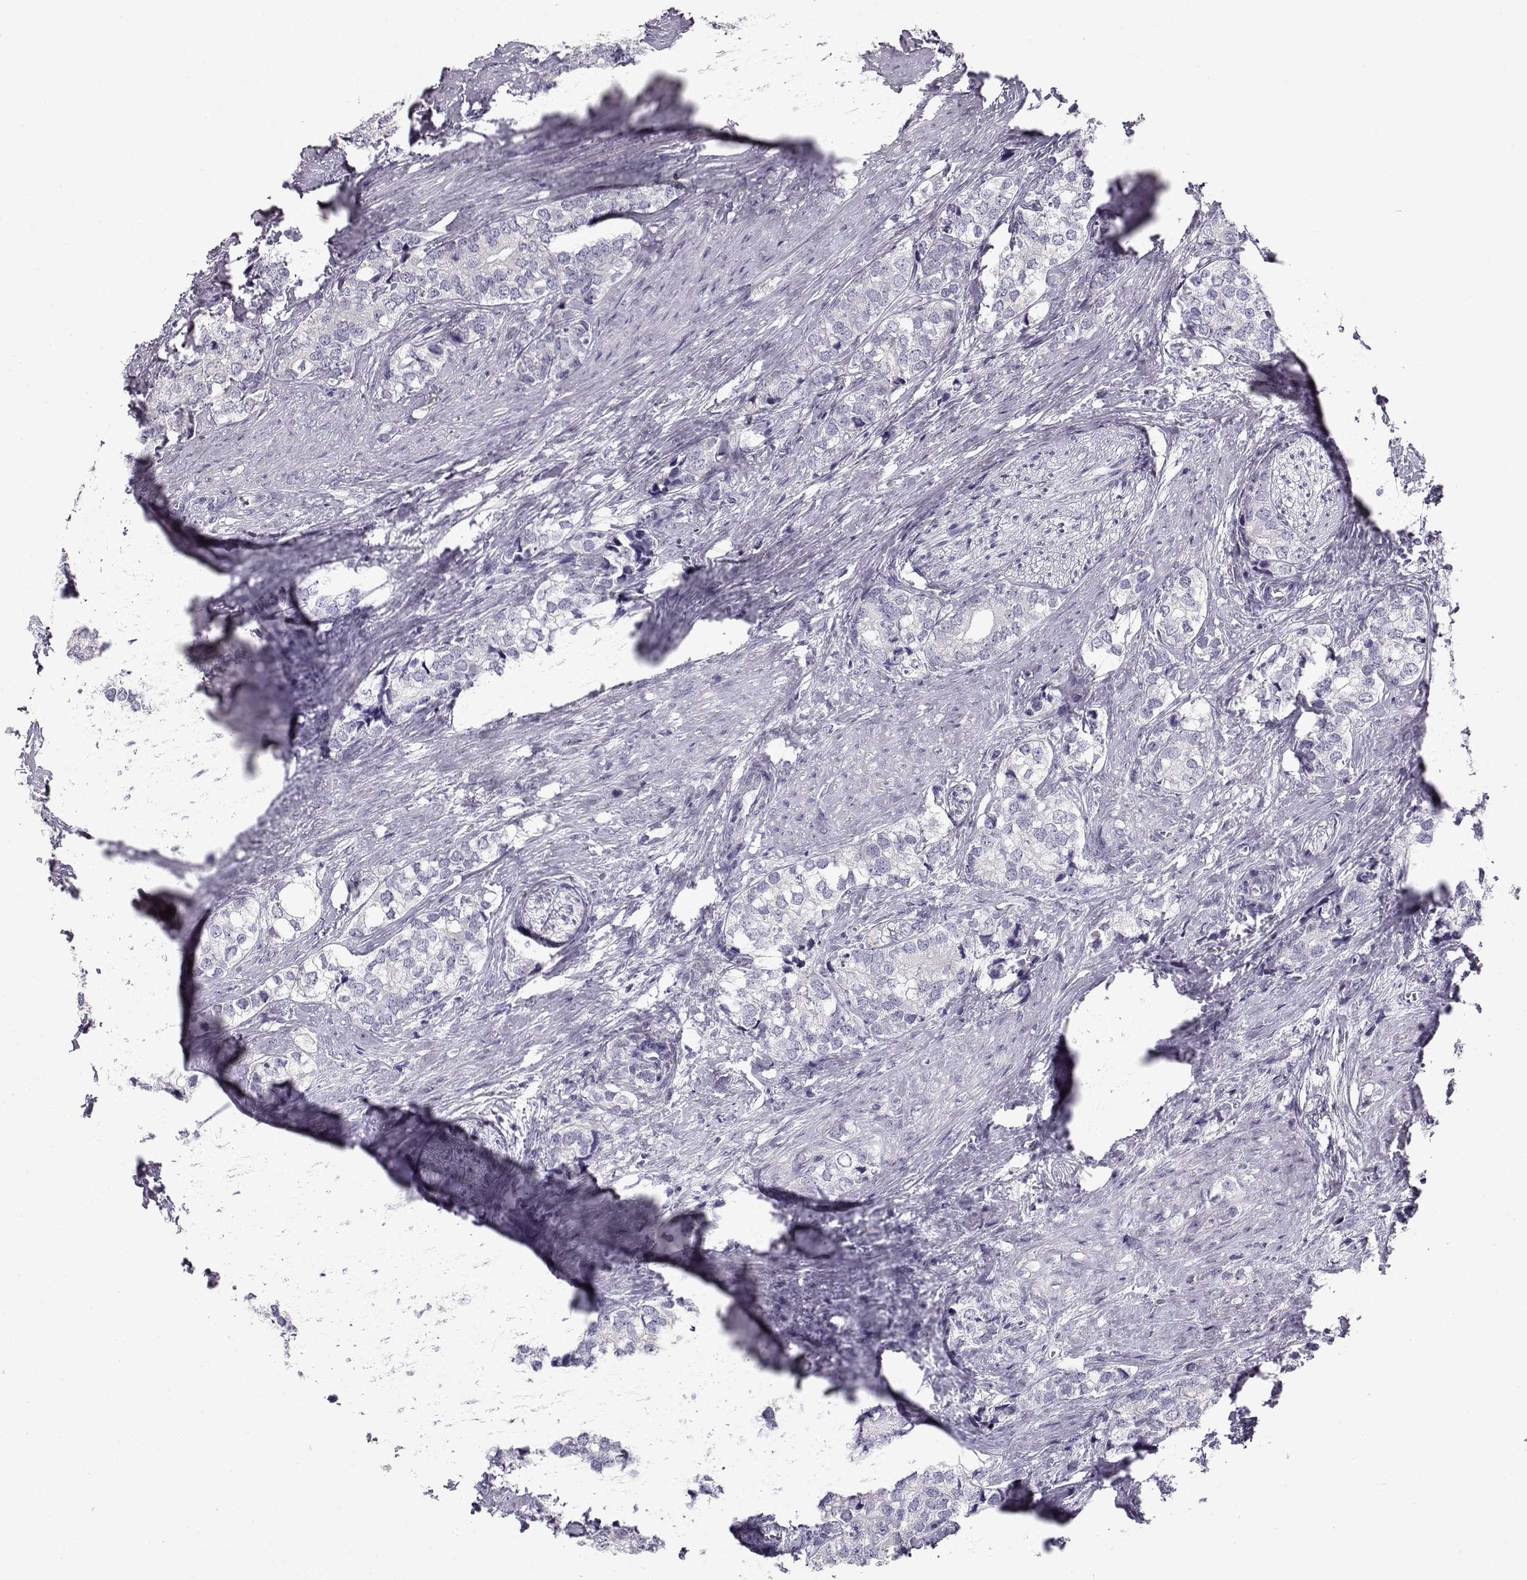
{"staining": {"intensity": "negative", "quantity": "none", "location": "none"}, "tissue": "prostate cancer", "cell_type": "Tumor cells", "image_type": "cancer", "snomed": [{"axis": "morphology", "description": "Adenocarcinoma, NOS"}, {"axis": "topography", "description": "Prostate and seminal vesicle, NOS"}], "caption": "Histopathology image shows no significant protein expression in tumor cells of prostate cancer.", "gene": "GRK1", "patient": {"sex": "male", "age": 63}}